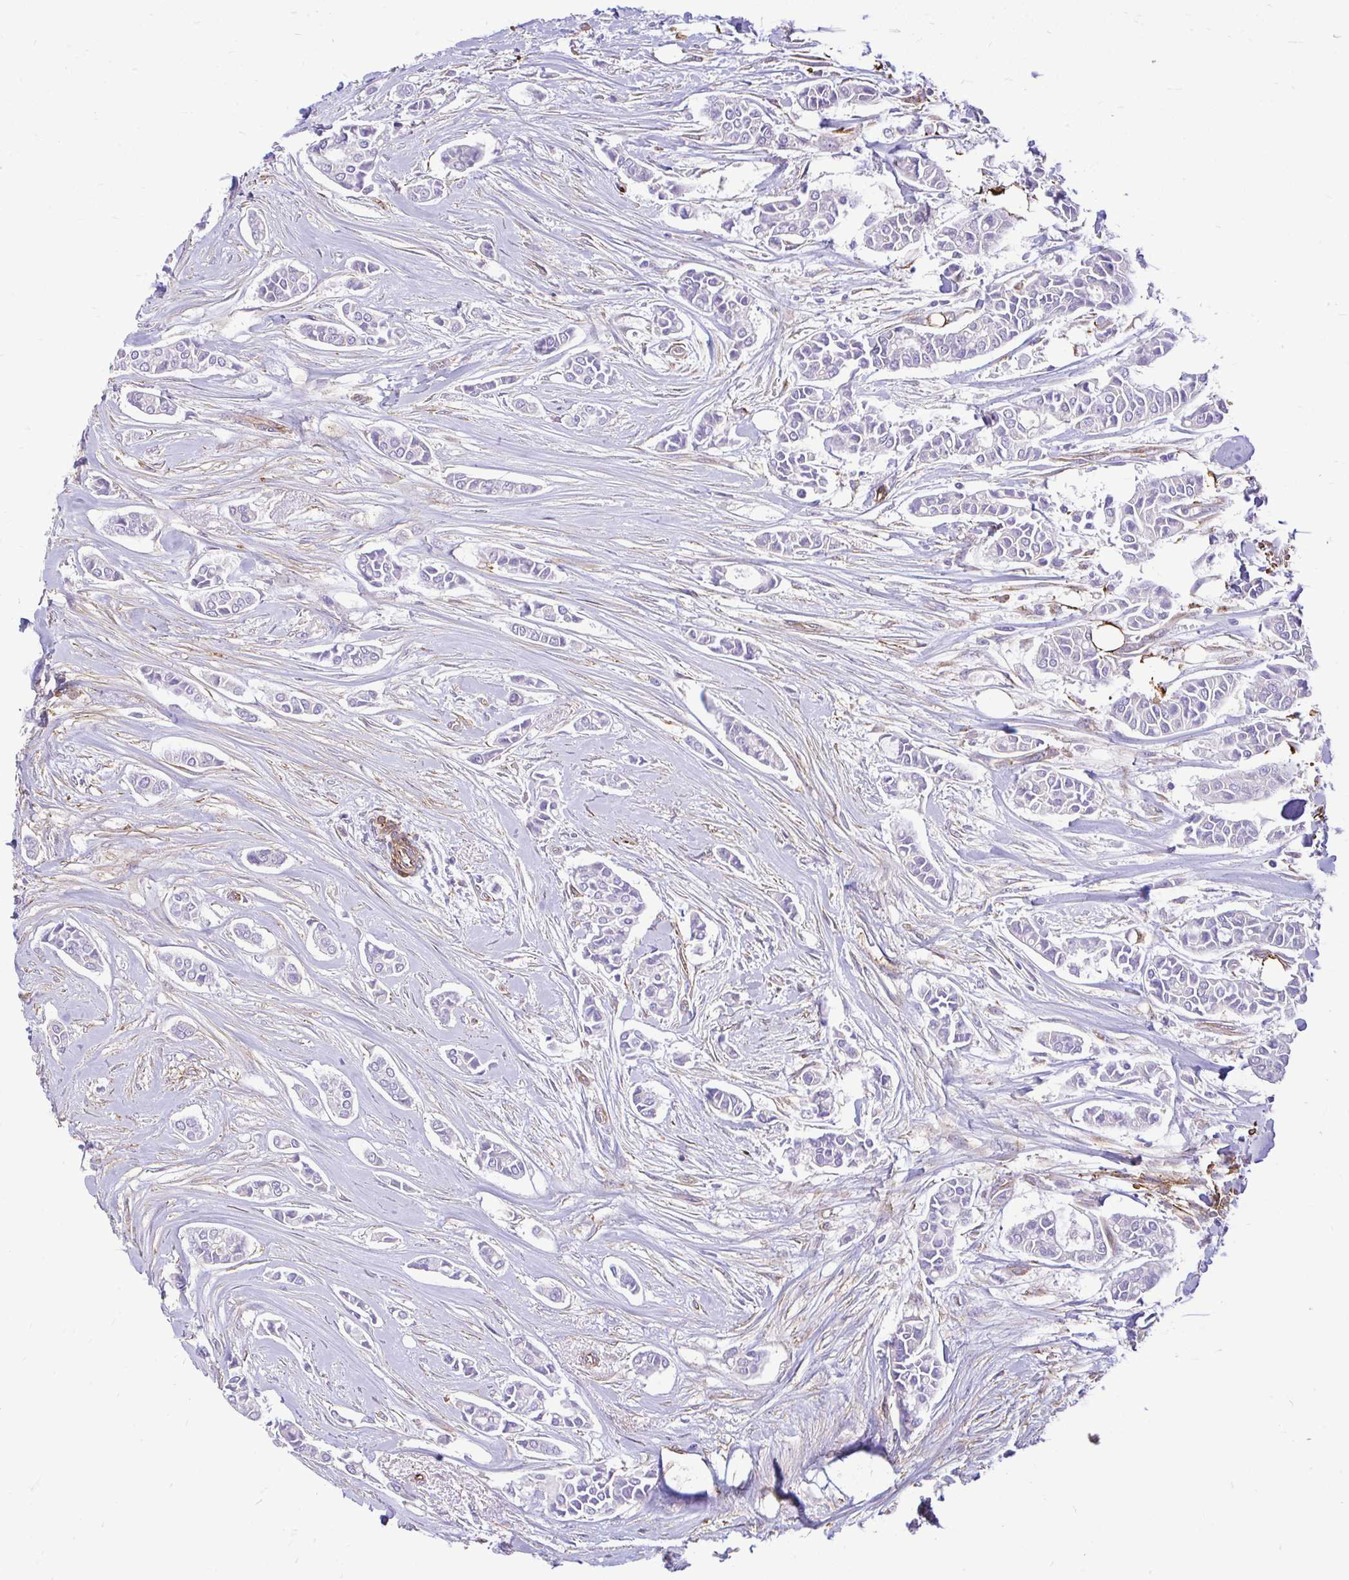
{"staining": {"intensity": "negative", "quantity": "none", "location": "none"}, "tissue": "breast cancer", "cell_type": "Tumor cells", "image_type": "cancer", "snomed": [{"axis": "morphology", "description": "Duct carcinoma"}, {"axis": "topography", "description": "Breast"}], "caption": "Immunohistochemical staining of breast cancer (invasive ductal carcinoma) exhibits no significant expression in tumor cells.", "gene": "PTPRK", "patient": {"sex": "female", "age": 84}}